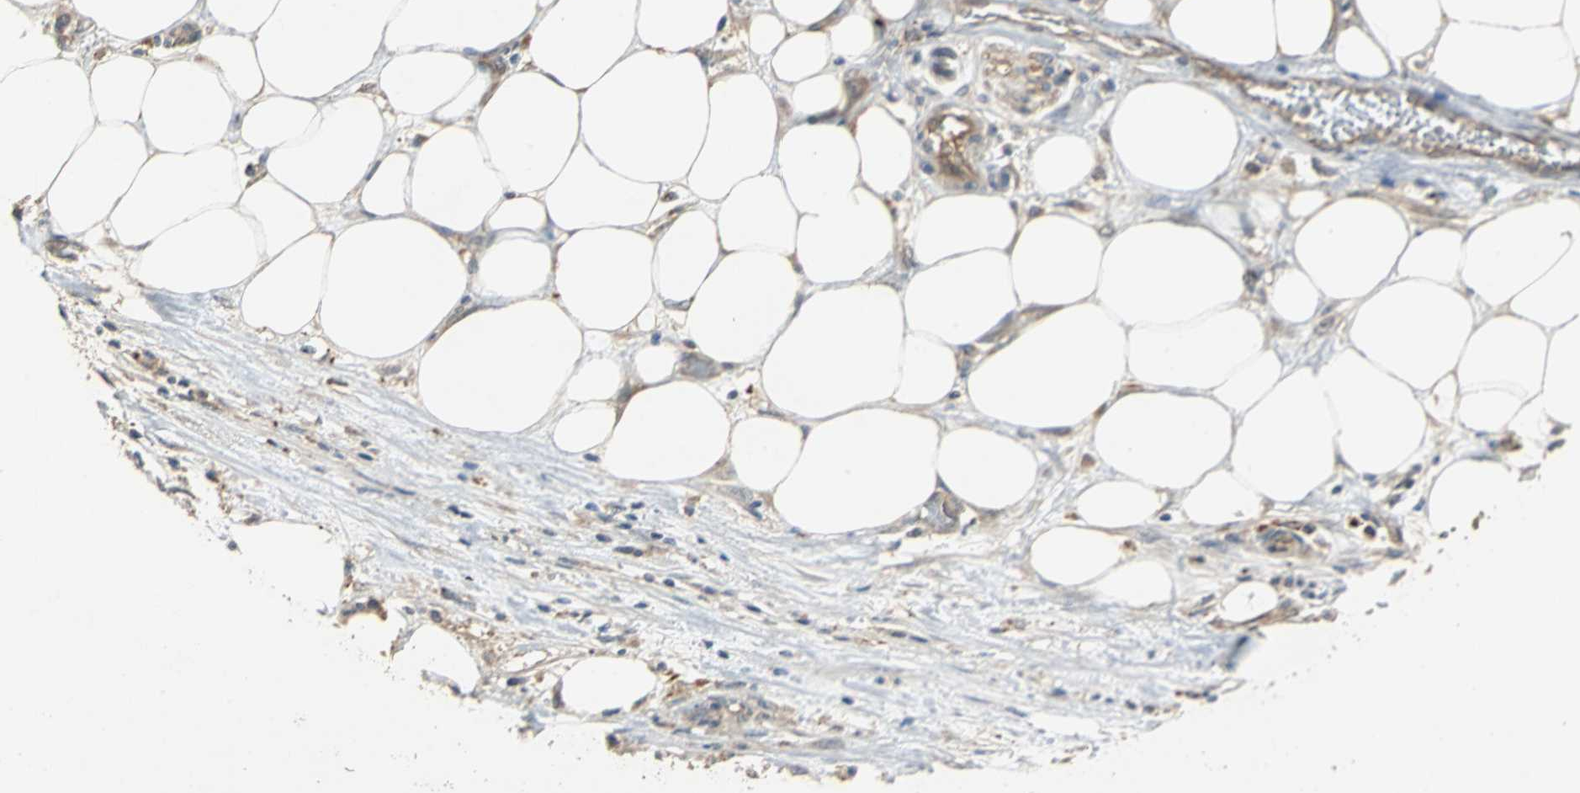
{"staining": {"intensity": "moderate", "quantity": ">75%", "location": "cytoplasmic/membranous"}, "tissue": "pancreatic cancer", "cell_type": "Tumor cells", "image_type": "cancer", "snomed": [{"axis": "morphology", "description": "Adenocarcinoma, NOS"}, {"axis": "topography", "description": "Pancreas"}], "caption": "An IHC histopathology image of tumor tissue is shown. Protein staining in brown labels moderate cytoplasmic/membranous positivity in pancreatic cancer (adenocarcinoma) within tumor cells. (Brightfield microscopy of DAB IHC at high magnification).", "gene": "MET", "patient": {"sex": "male", "age": 46}}